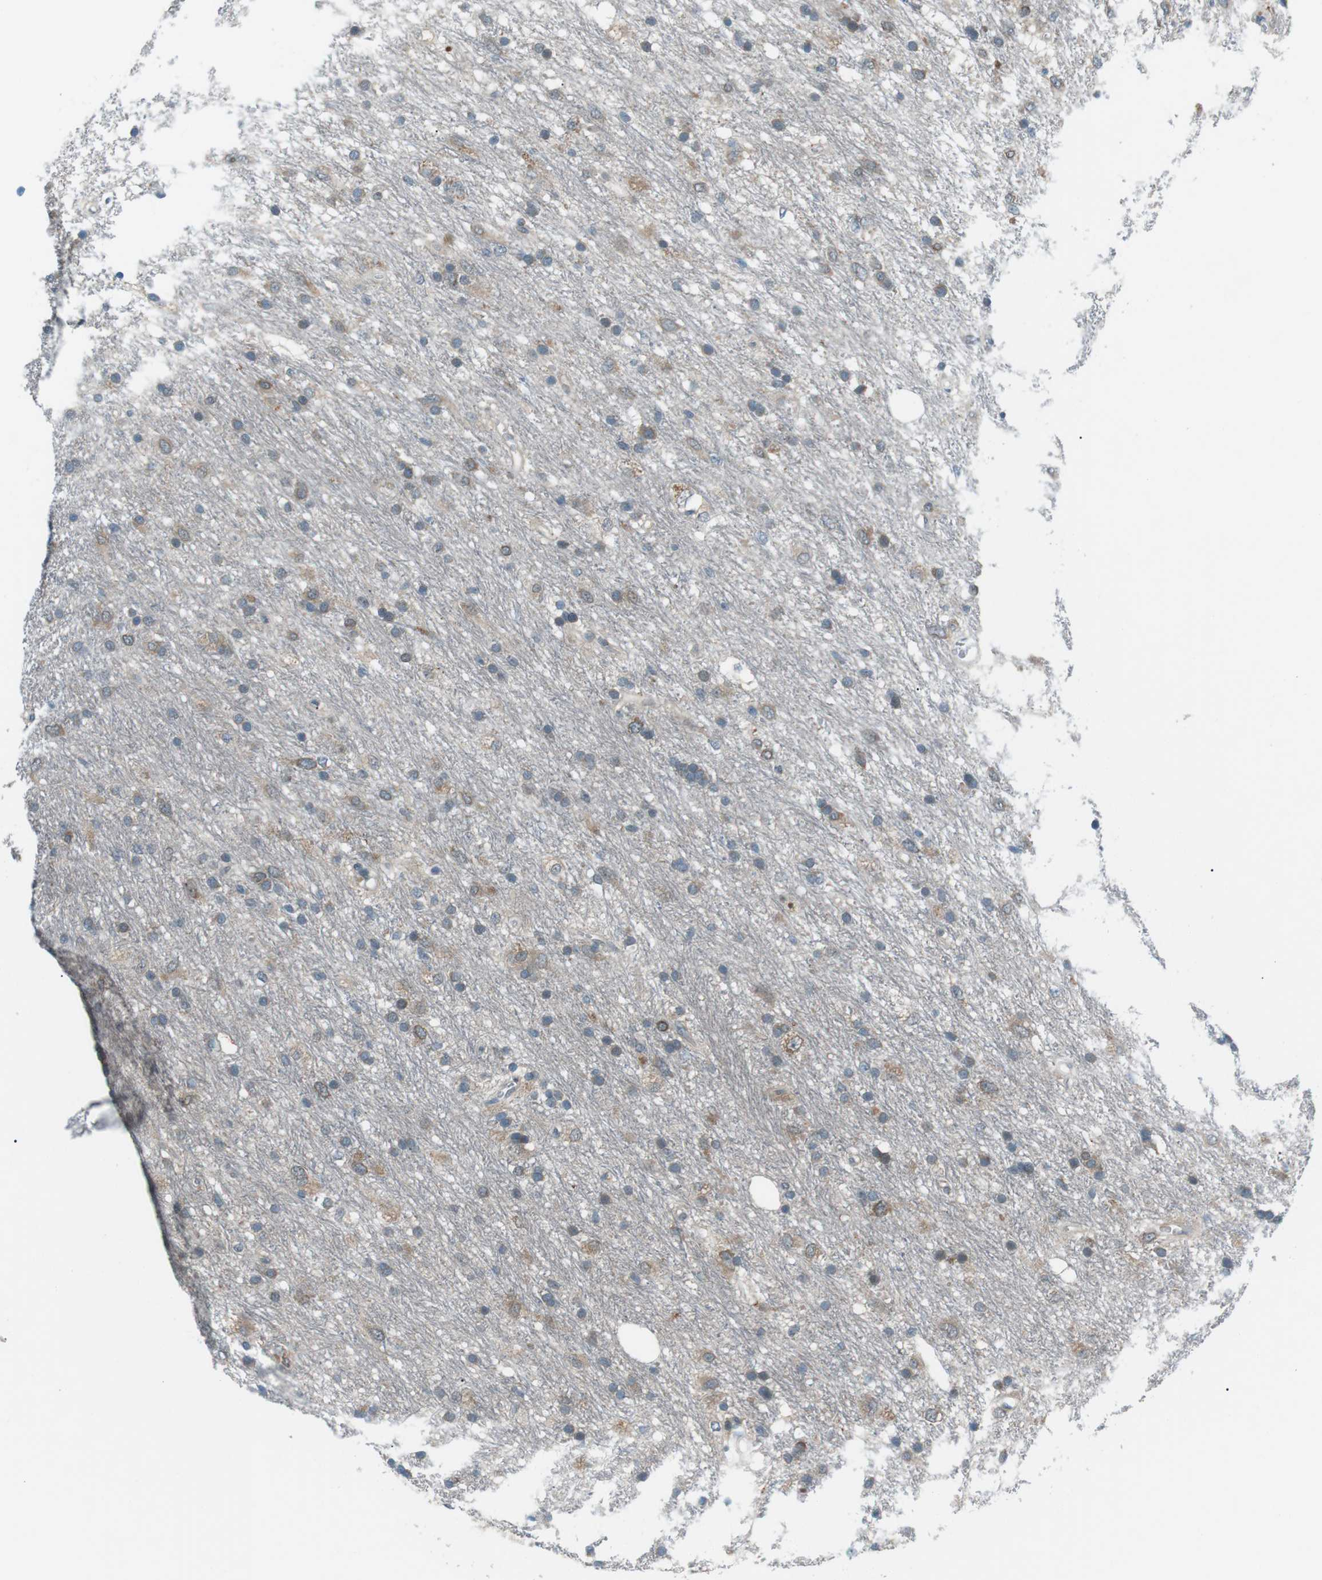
{"staining": {"intensity": "weak", "quantity": "25%-75%", "location": "cytoplasmic/membranous"}, "tissue": "glioma", "cell_type": "Tumor cells", "image_type": "cancer", "snomed": [{"axis": "morphology", "description": "Glioma, malignant, Low grade"}, {"axis": "topography", "description": "Brain"}], "caption": "Human malignant glioma (low-grade) stained for a protein (brown) displays weak cytoplasmic/membranous positive staining in about 25%-75% of tumor cells.", "gene": "LRIG2", "patient": {"sex": "male", "age": 77}}